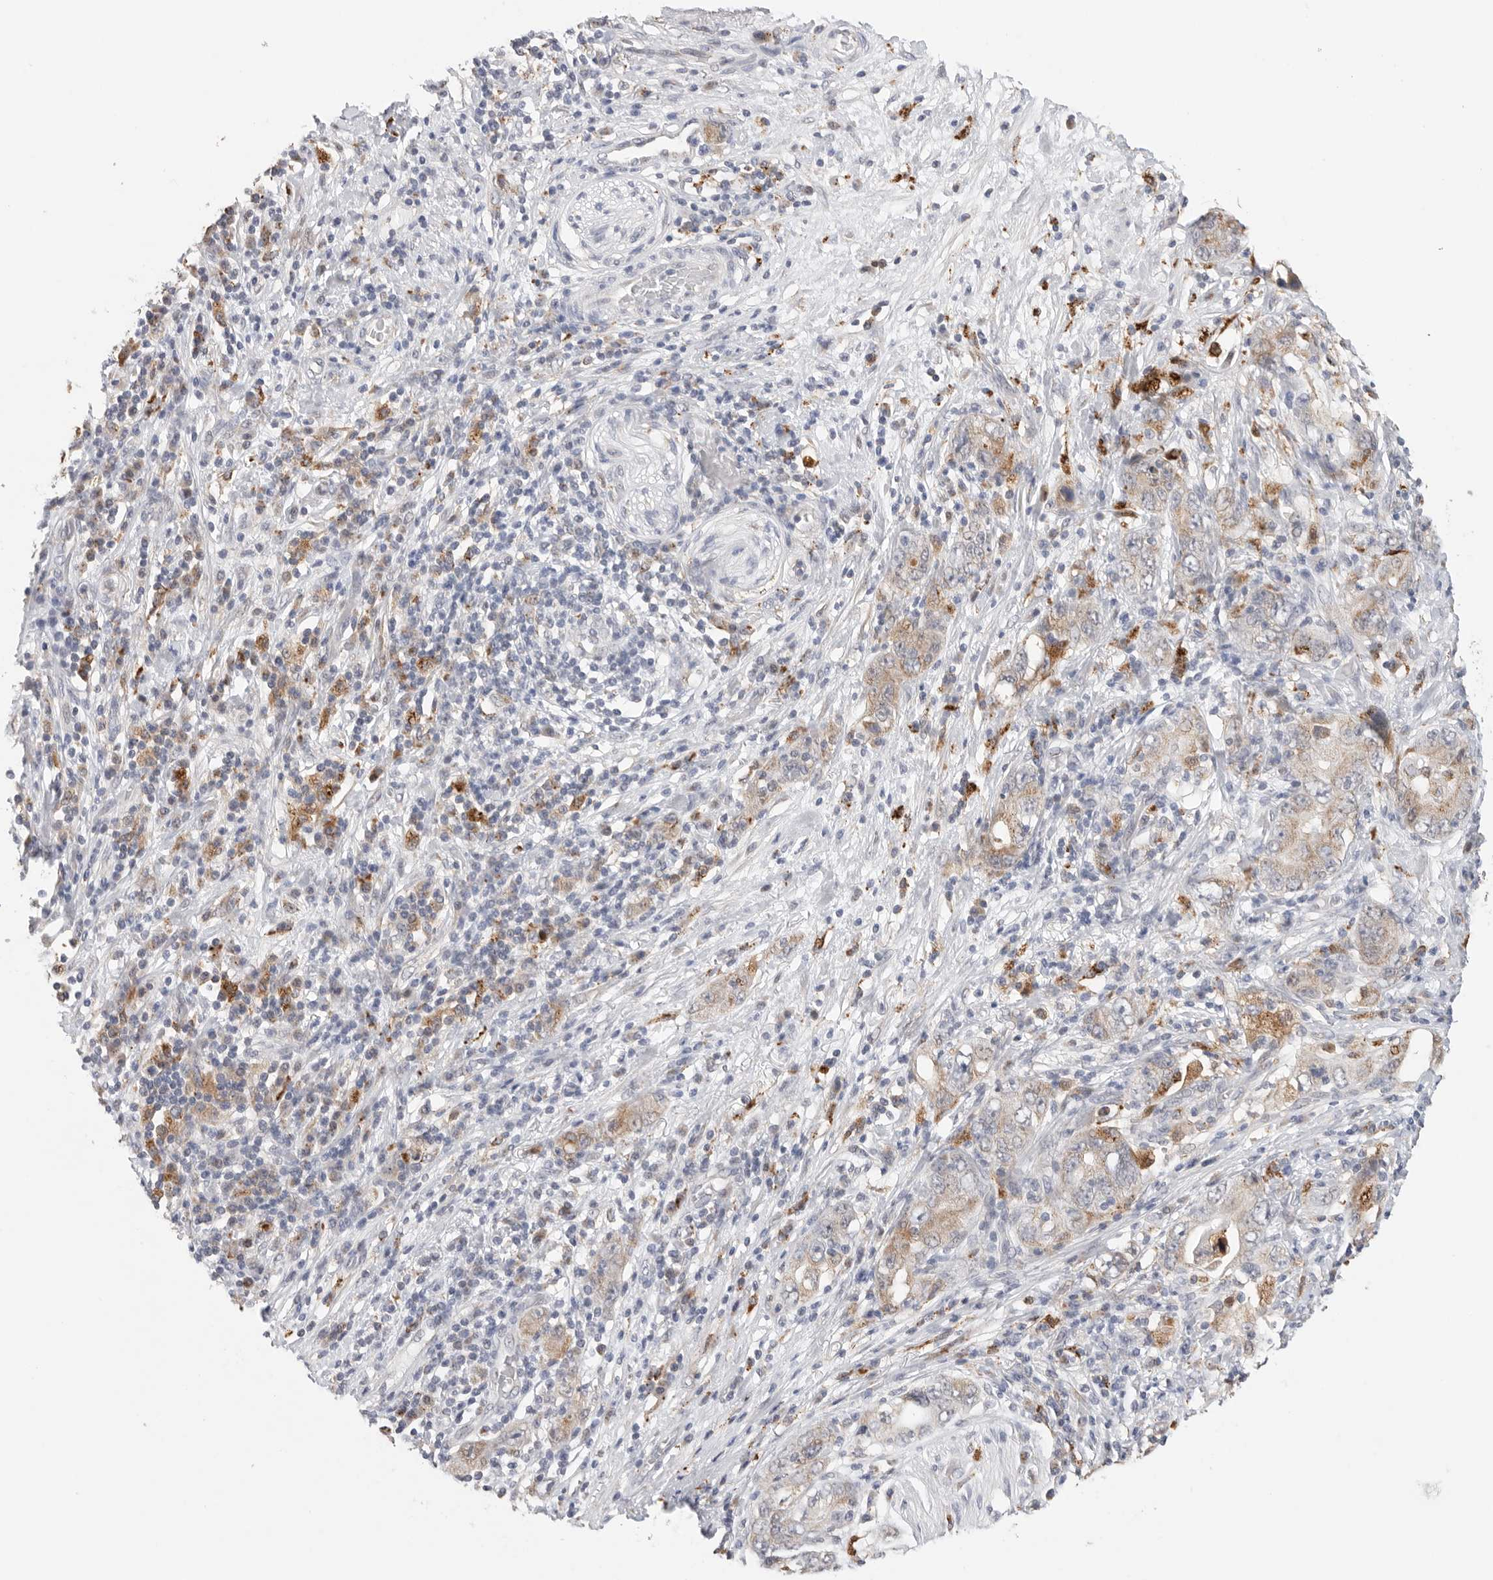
{"staining": {"intensity": "weak", "quantity": ">75%", "location": "cytoplasmic/membranous"}, "tissue": "stomach cancer", "cell_type": "Tumor cells", "image_type": "cancer", "snomed": [{"axis": "morphology", "description": "Adenocarcinoma, NOS"}, {"axis": "topography", "description": "Stomach, lower"}], "caption": "Adenocarcinoma (stomach) was stained to show a protein in brown. There is low levels of weak cytoplasmic/membranous expression in about >75% of tumor cells. The staining was performed using DAB to visualize the protein expression in brown, while the nuclei were stained in blue with hematoxylin (Magnification: 20x).", "gene": "GGH", "patient": {"sex": "female", "age": 93}}